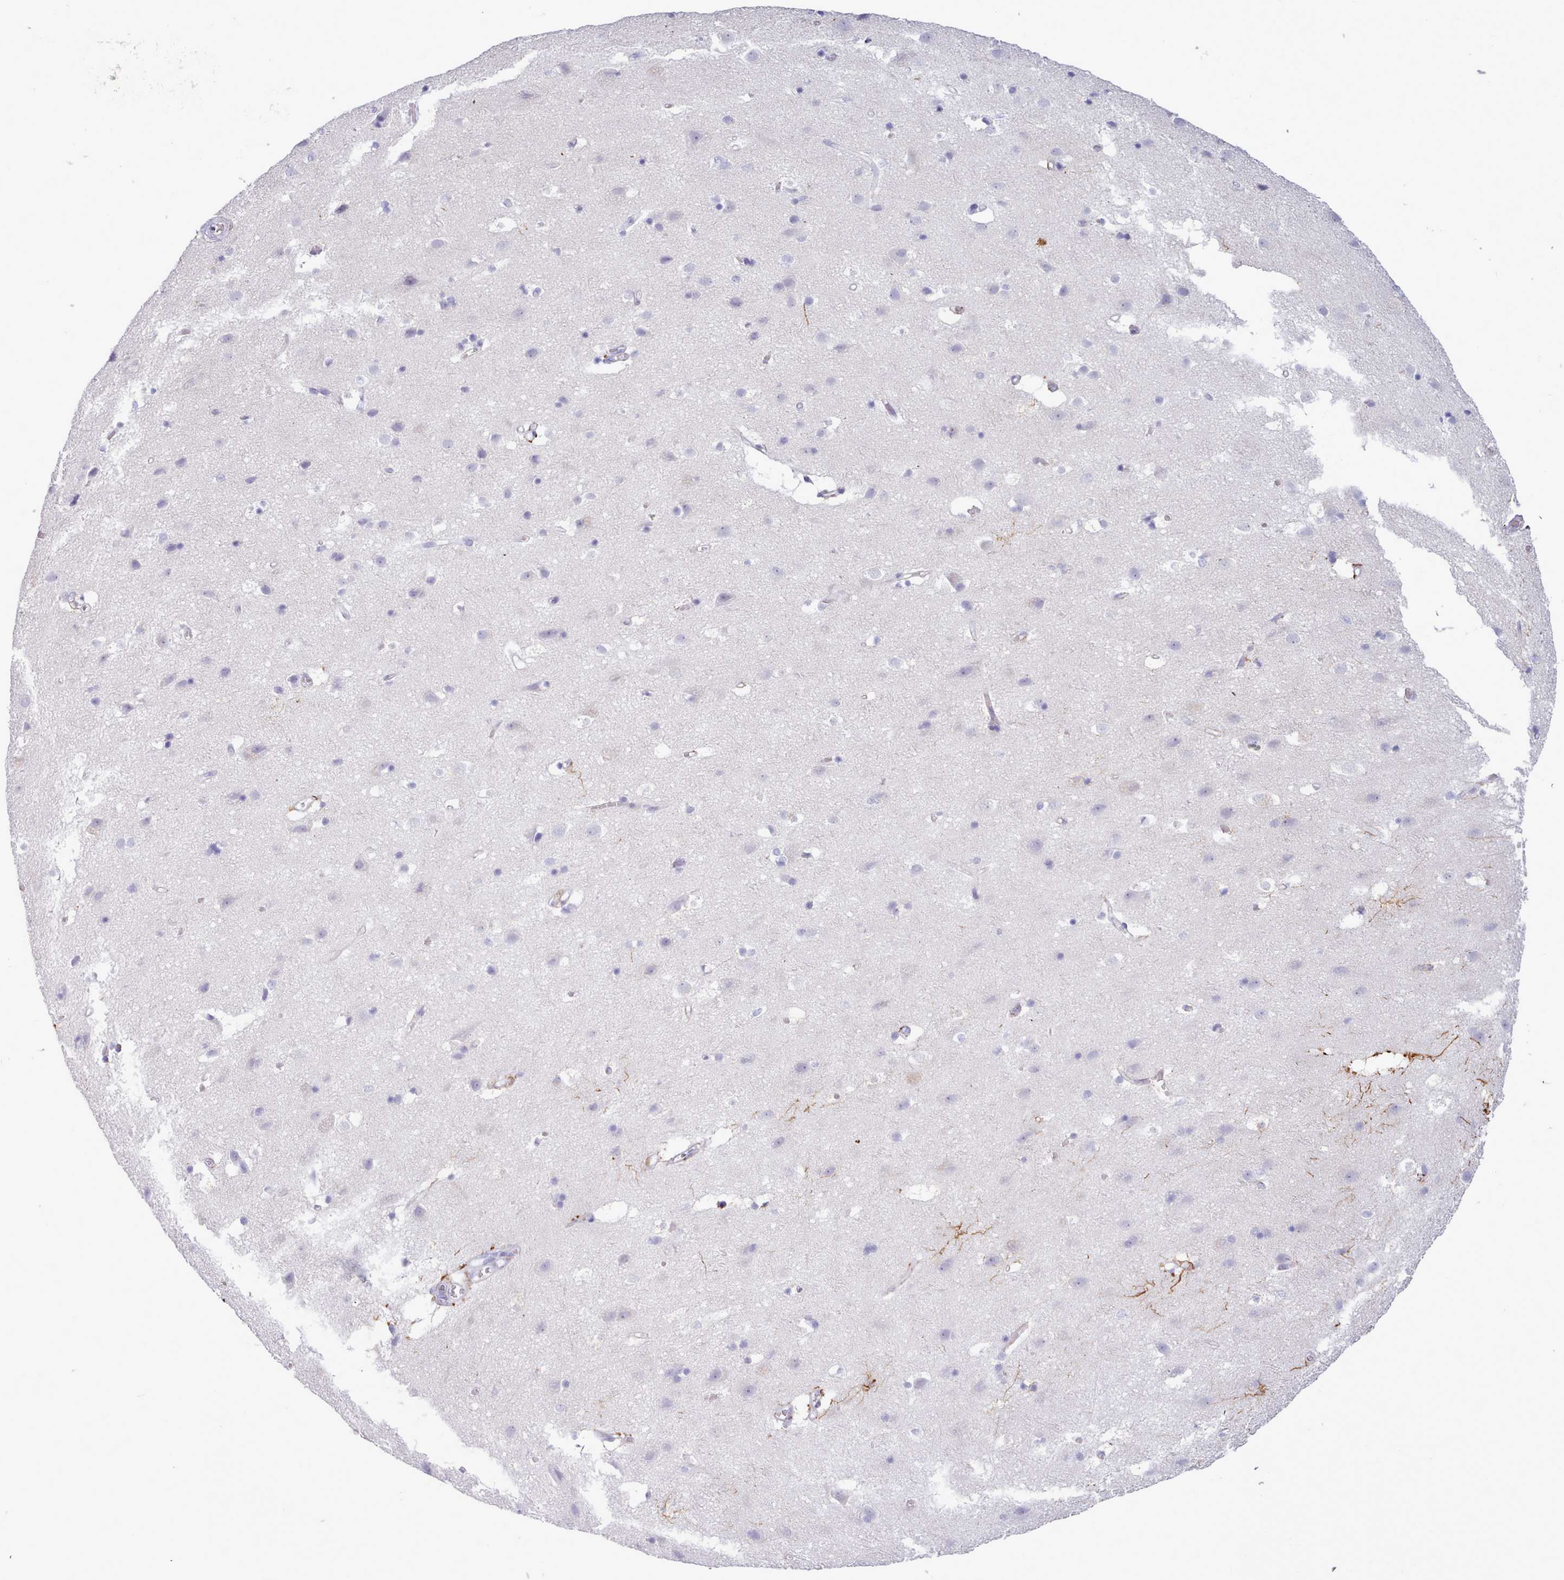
{"staining": {"intensity": "negative", "quantity": "none", "location": "none"}, "tissue": "cerebral cortex", "cell_type": "Endothelial cells", "image_type": "normal", "snomed": [{"axis": "morphology", "description": "Normal tissue, NOS"}, {"axis": "topography", "description": "Cerebral cortex"}], "caption": "A photomicrograph of cerebral cortex stained for a protein reveals no brown staining in endothelial cells. Brightfield microscopy of immunohistochemistry (IHC) stained with DAB (3,3'-diaminobenzidine) (brown) and hematoxylin (blue), captured at high magnification.", "gene": "NKX1", "patient": {"sex": "male", "age": 54}}